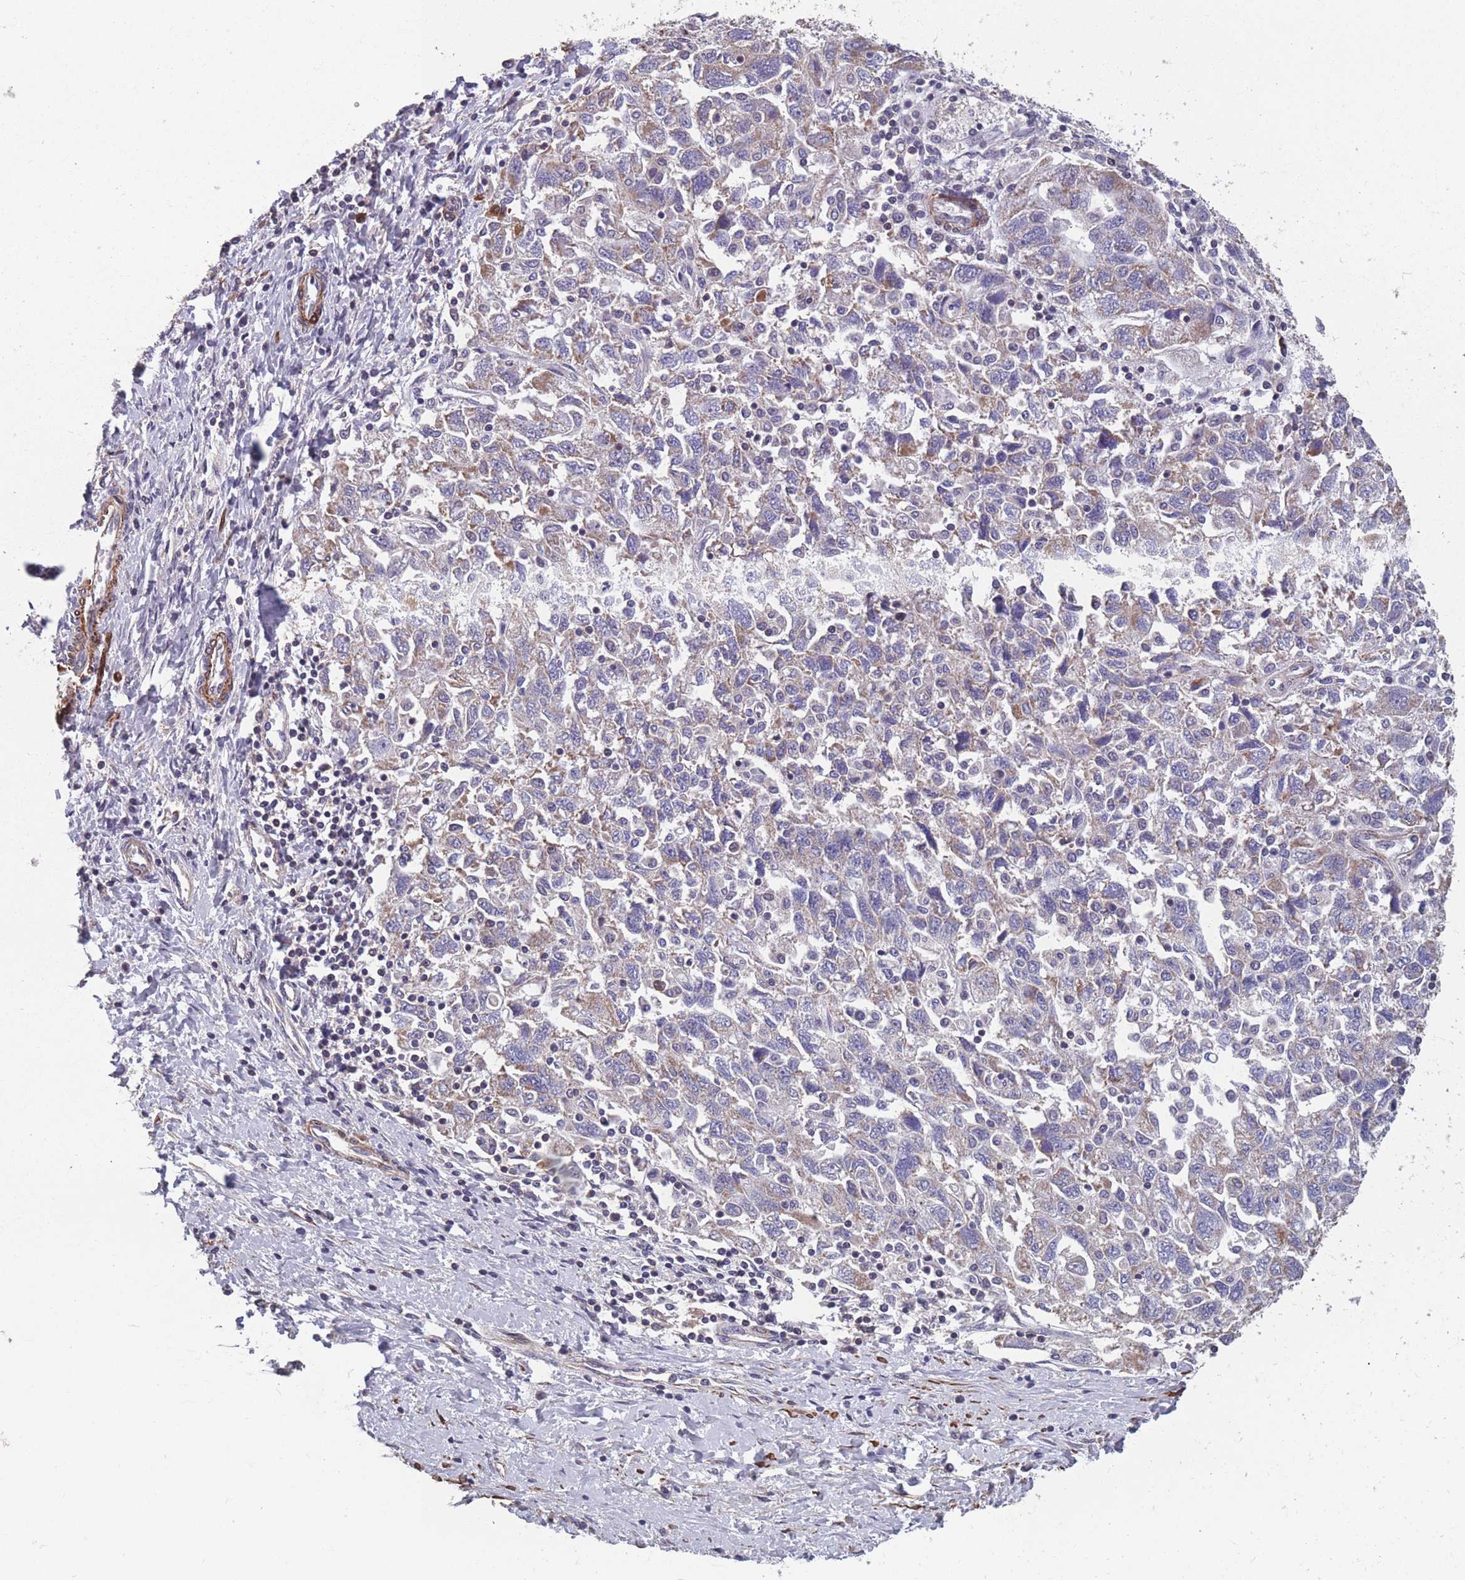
{"staining": {"intensity": "moderate", "quantity": "25%-75%", "location": "cytoplasmic/membranous"}, "tissue": "ovarian cancer", "cell_type": "Tumor cells", "image_type": "cancer", "snomed": [{"axis": "morphology", "description": "Carcinoma, NOS"}, {"axis": "morphology", "description": "Cystadenocarcinoma, serous, NOS"}, {"axis": "topography", "description": "Ovary"}], "caption": "A micrograph of human ovarian serous cystadenocarcinoma stained for a protein demonstrates moderate cytoplasmic/membranous brown staining in tumor cells. (IHC, brightfield microscopy, high magnification).", "gene": "TOMM40L", "patient": {"sex": "female", "age": 69}}